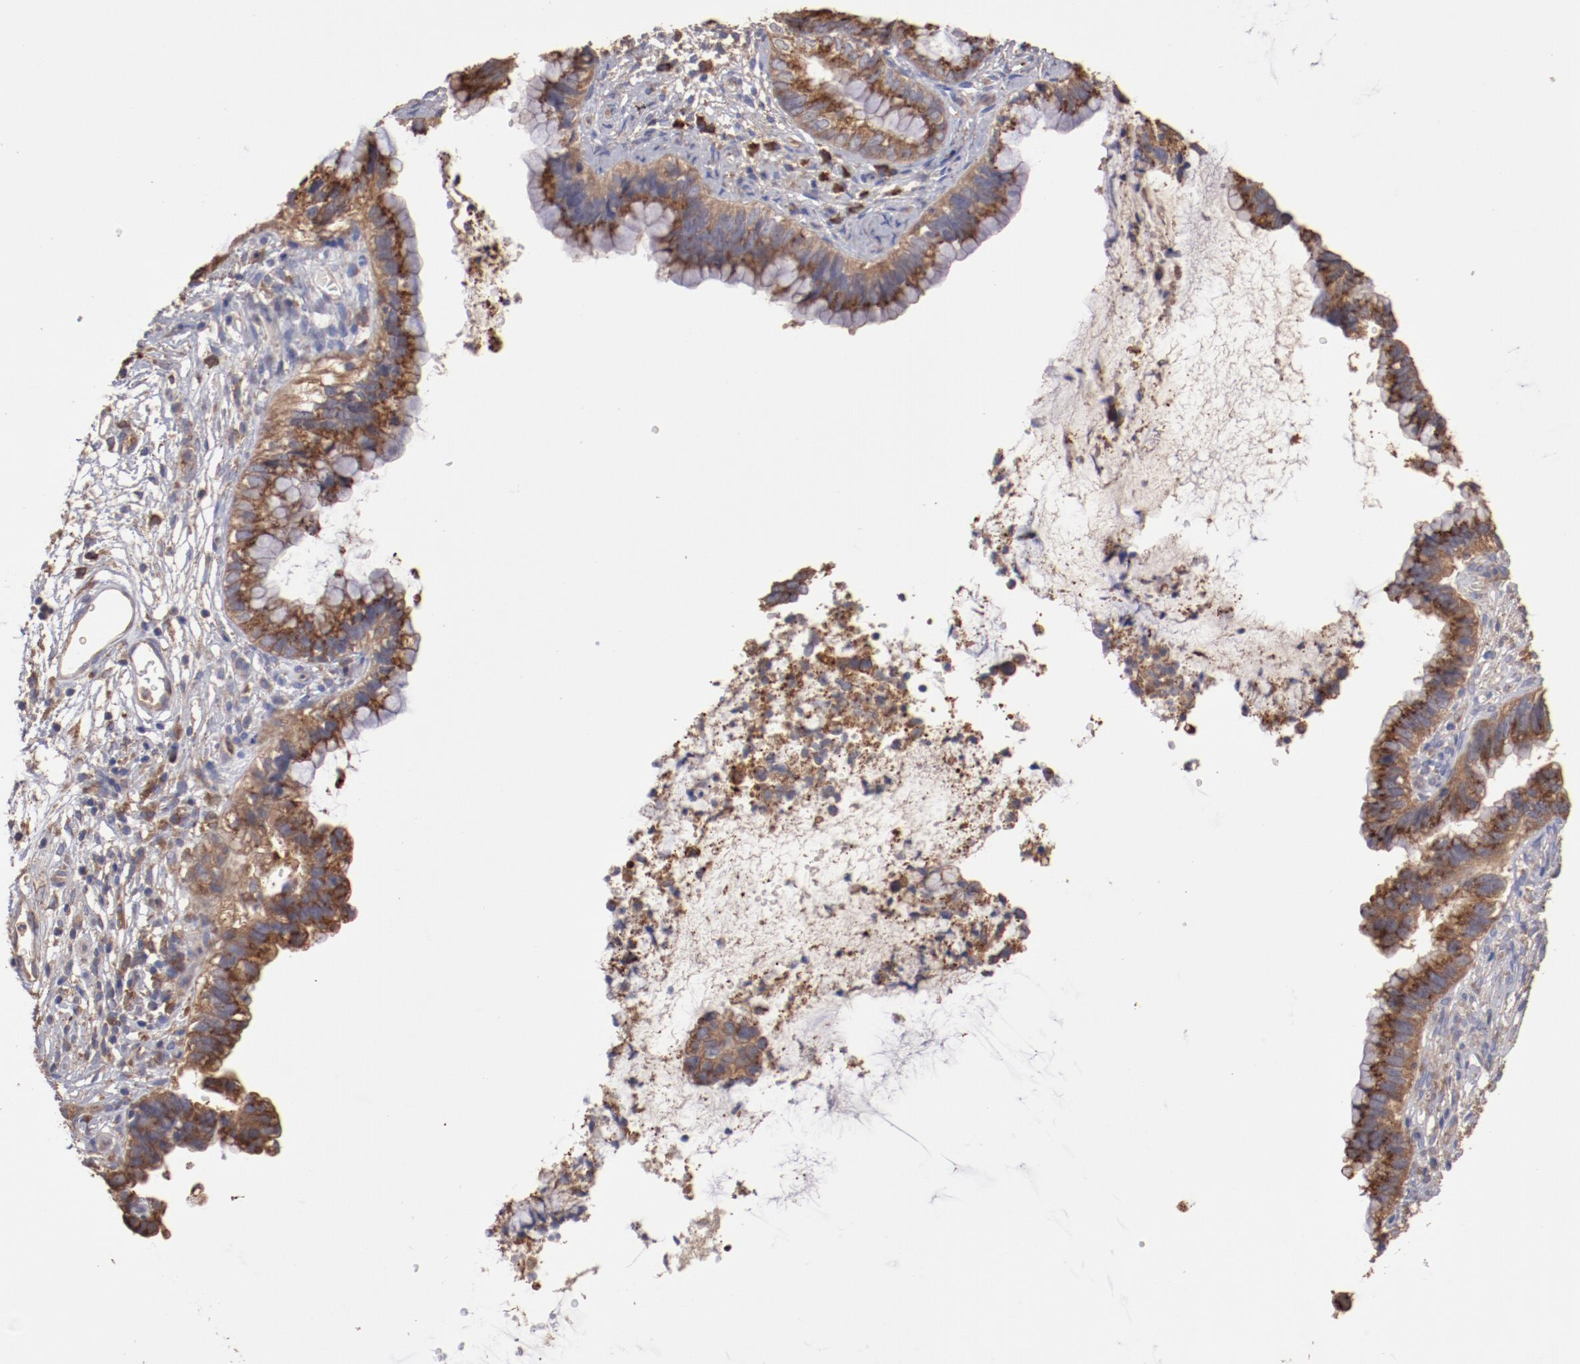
{"staining": {"intensity": "weak", "quantity": ">75%", "location": "cytoplasmic/membranous"}, "tissue": "cervical cancer", "cell_type": "Tumor cells", "image_type": "cancer", "snomed": [{"axis": "morphology", "description": "Adenocarcinoma, NOS"}, {"axis": "topography", "description": "Cervix"}], "caption": "Weak cytoplasmic/membranous expression is present in about >75% of tumor cells in adenocarcinoma (cervical).", "gene": "NFKBIE", "patient": {"sex": "female", "age": 44}}